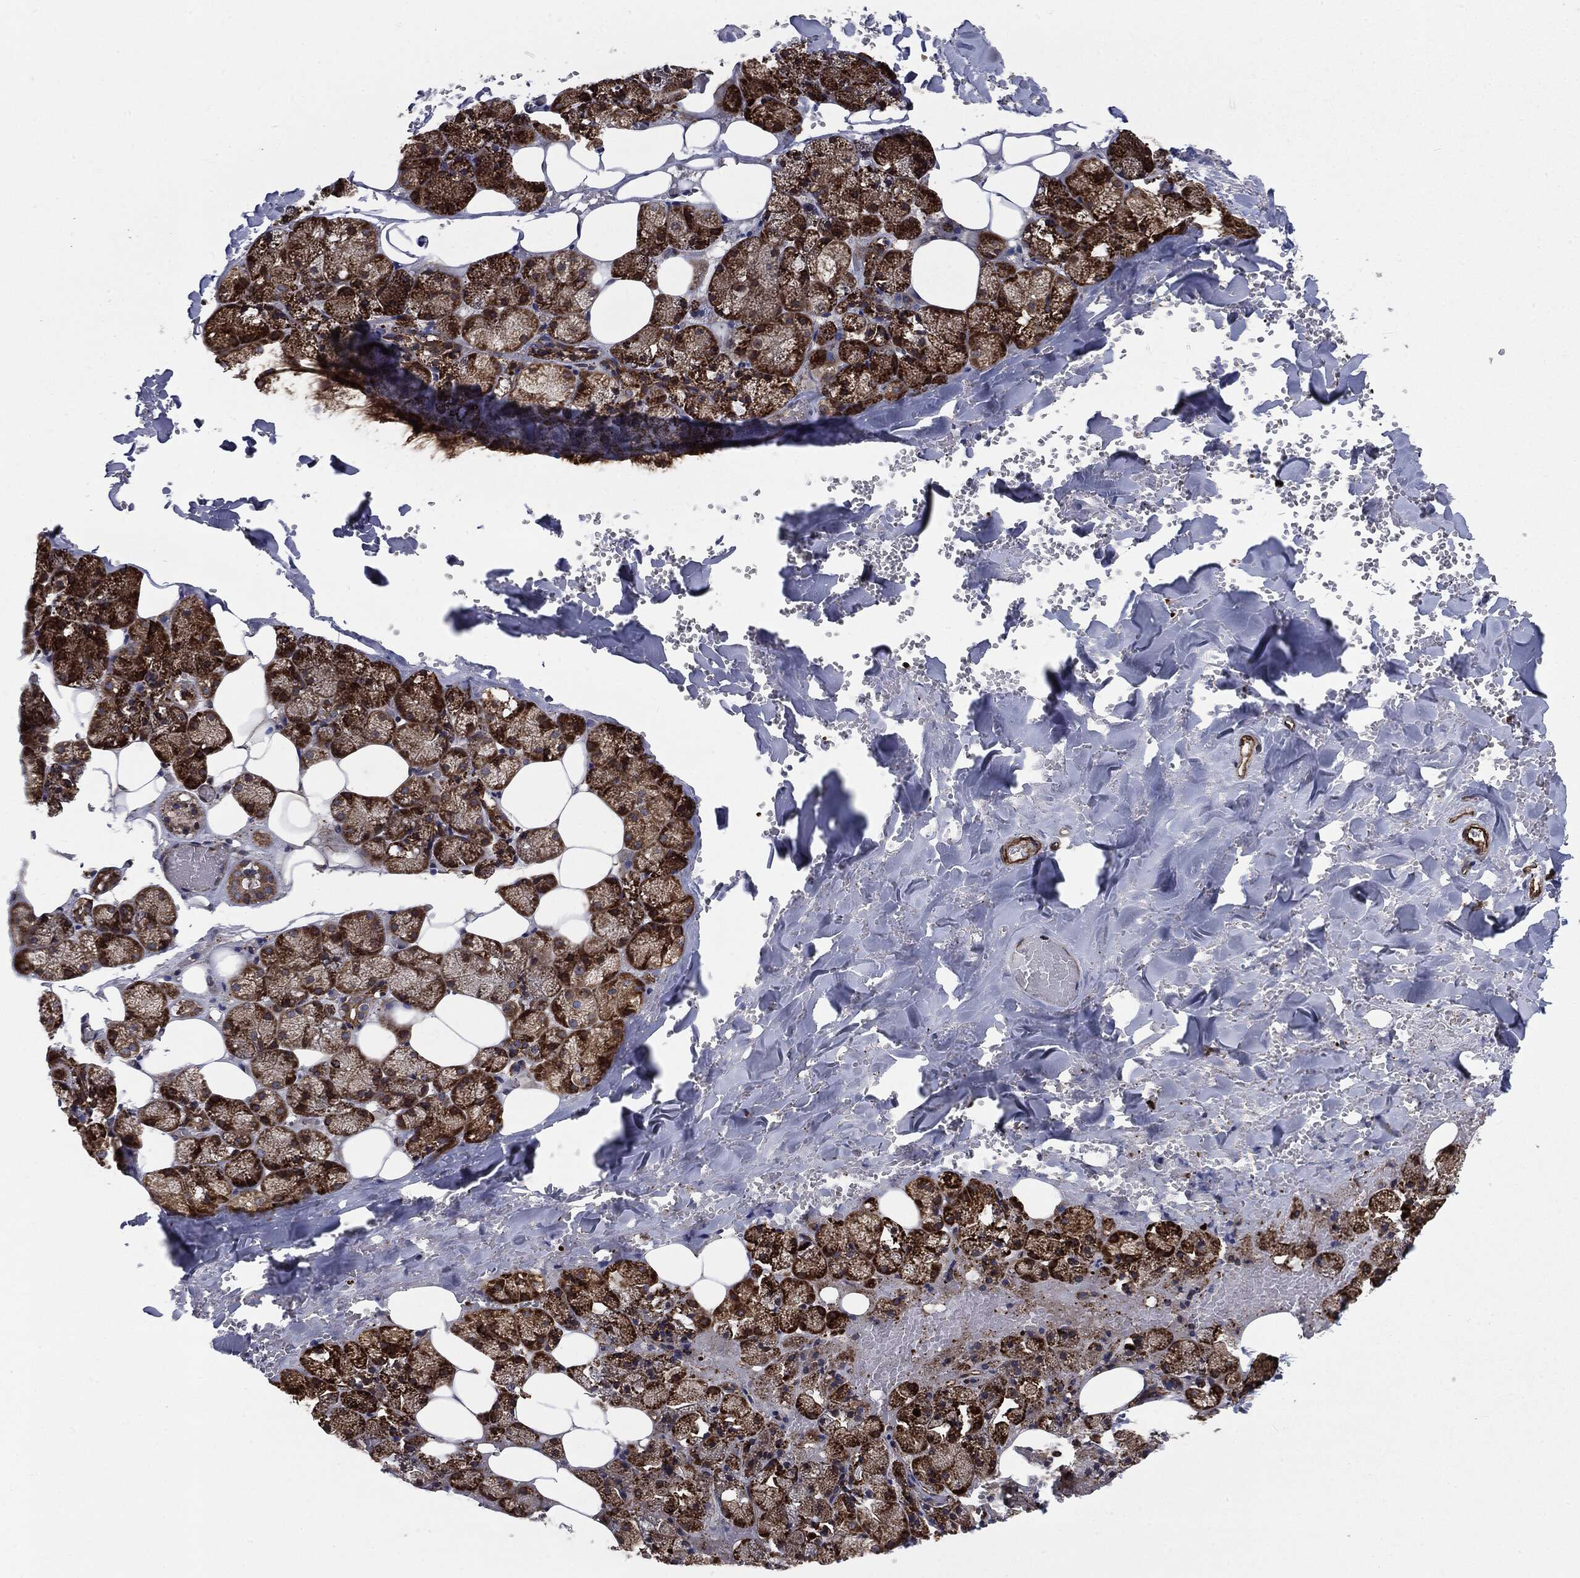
{"staining": {"intensity": "strong", "quantity": ">75%", "location": "cytoplasmic/membranous"}, "tissue": "salivary gland", "cell_type": "Glandular cells", "image_type": "normal", "snomed": [{"axis": "morphology", "description": "Normal tissue, NOS"}, {"axis": "topography", "description": "Salivary gland"}], "caption": "Human salivary gland stained with a brown dye reveals strong cytoplasmic/membranous positive positivity in about >75% of glandular cells.", "gene": "CYLD", "patient": {"sex": "male", "age": 38}}